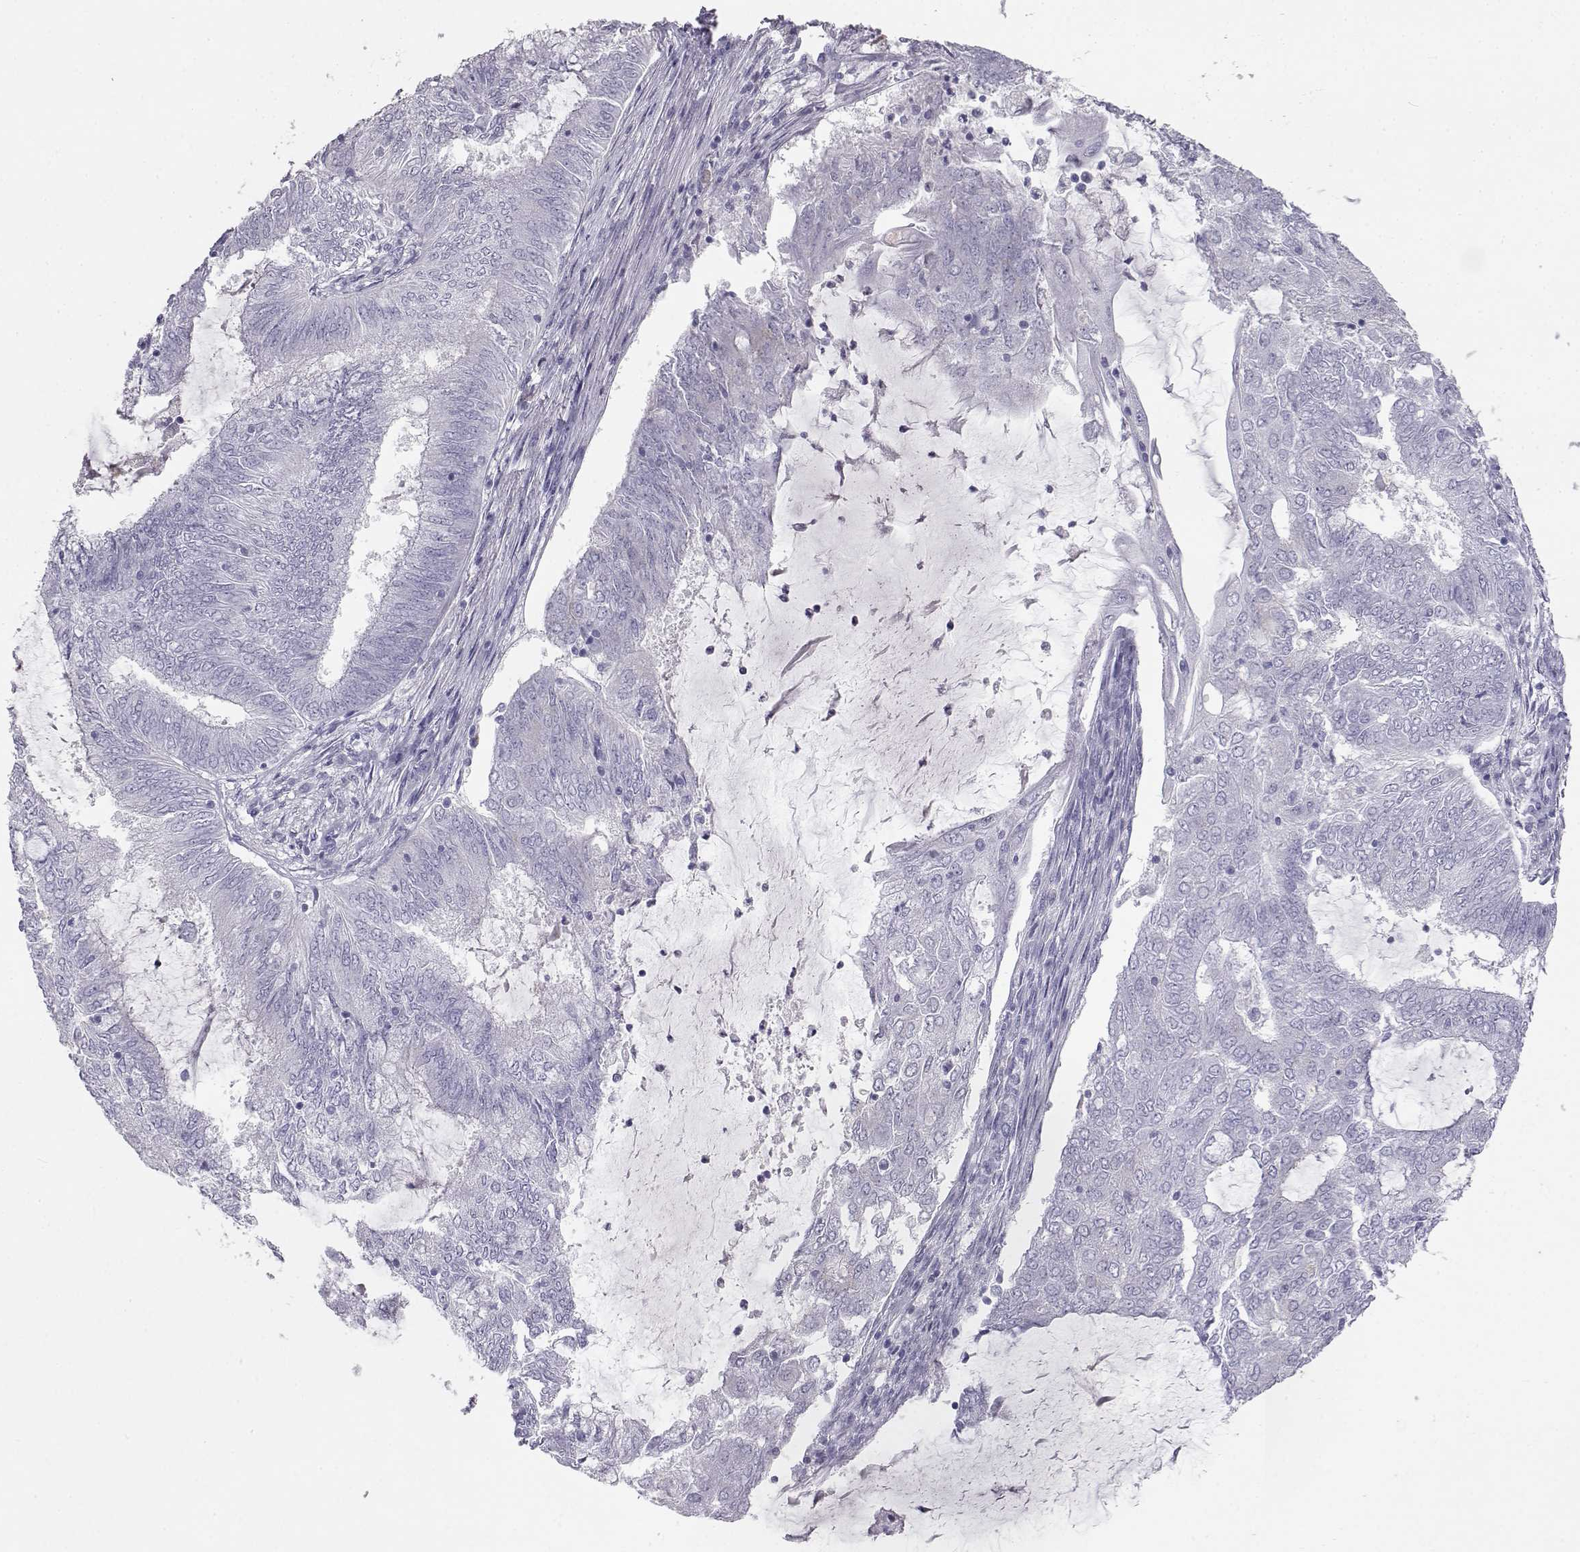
{"staining": {"intensity": "negative", "quantity": "none", "location": "none"}, "tissue": "endometrial cancer", "cell_type": "Tumor cells", "image_type": "cancer", "snomed": [{"axis": "morphology", "description": "Adenocarcinoma, NOS"}, {"axis": "topography", "description": "Endometrium"}], "caption": "Human adenocarcinoma (endometrial) stained for a protein using immunohistochemistry (IHC) displays no positivity in tumor cells.", "gene": "ITLN2", "patient": {"sex": "female", "age": 62}}